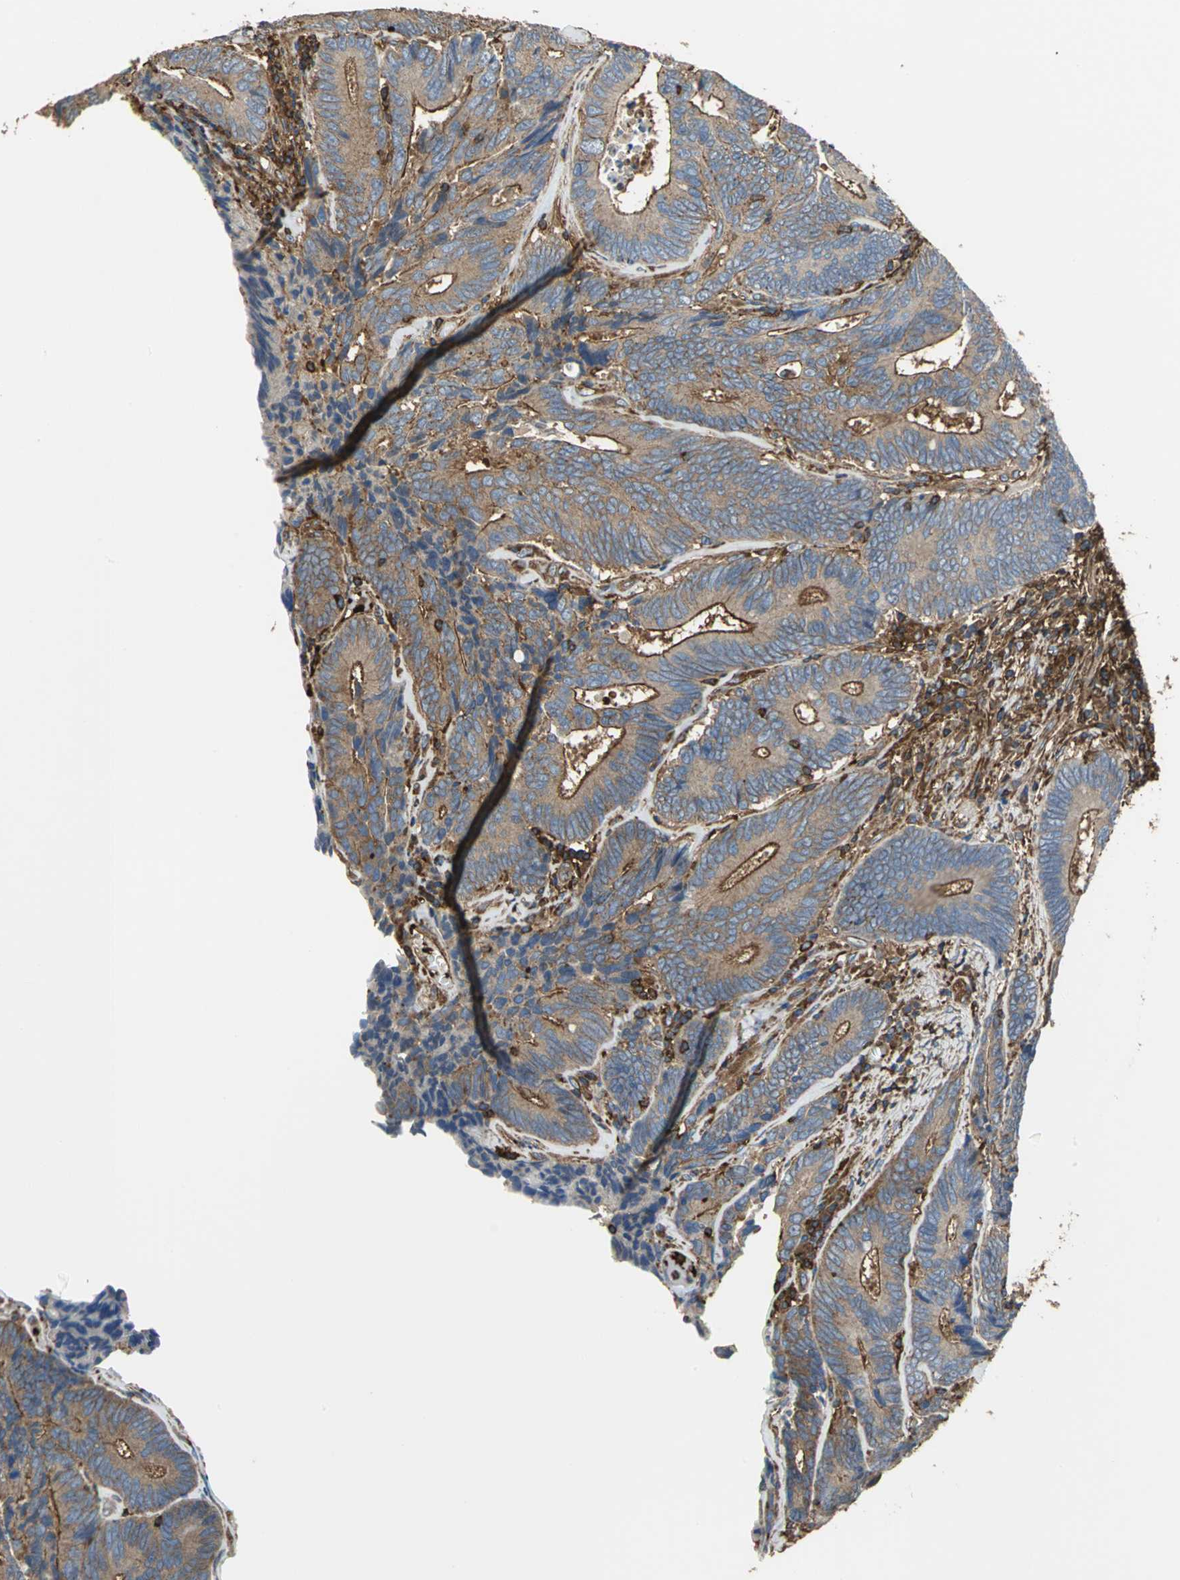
{"staining": {"intensity": "strong", "quantity": ">75%", "location": "cytoplasmic/membranous"}, "tissue": "colorectal cancer", "cell_type": "Tumor cells", "image_type": "cancer", "snomed": [{"axis": "morphology", "description": "Adenocarcinoma, NOS"}, {"axis": "topography", "description": "Colon"}], "caption": "Protein positivity by immunohistochemistry (IHC) displays strong cytoplasmic/membranous positivity in about >75% of tumor cells in colorectal cancer (adenocarcinoma). (brown staining indicates protein expression, while blue staining denotes nuclei).", "gene": "TLN1", "patient": {"sex": "female", "age": 78}}